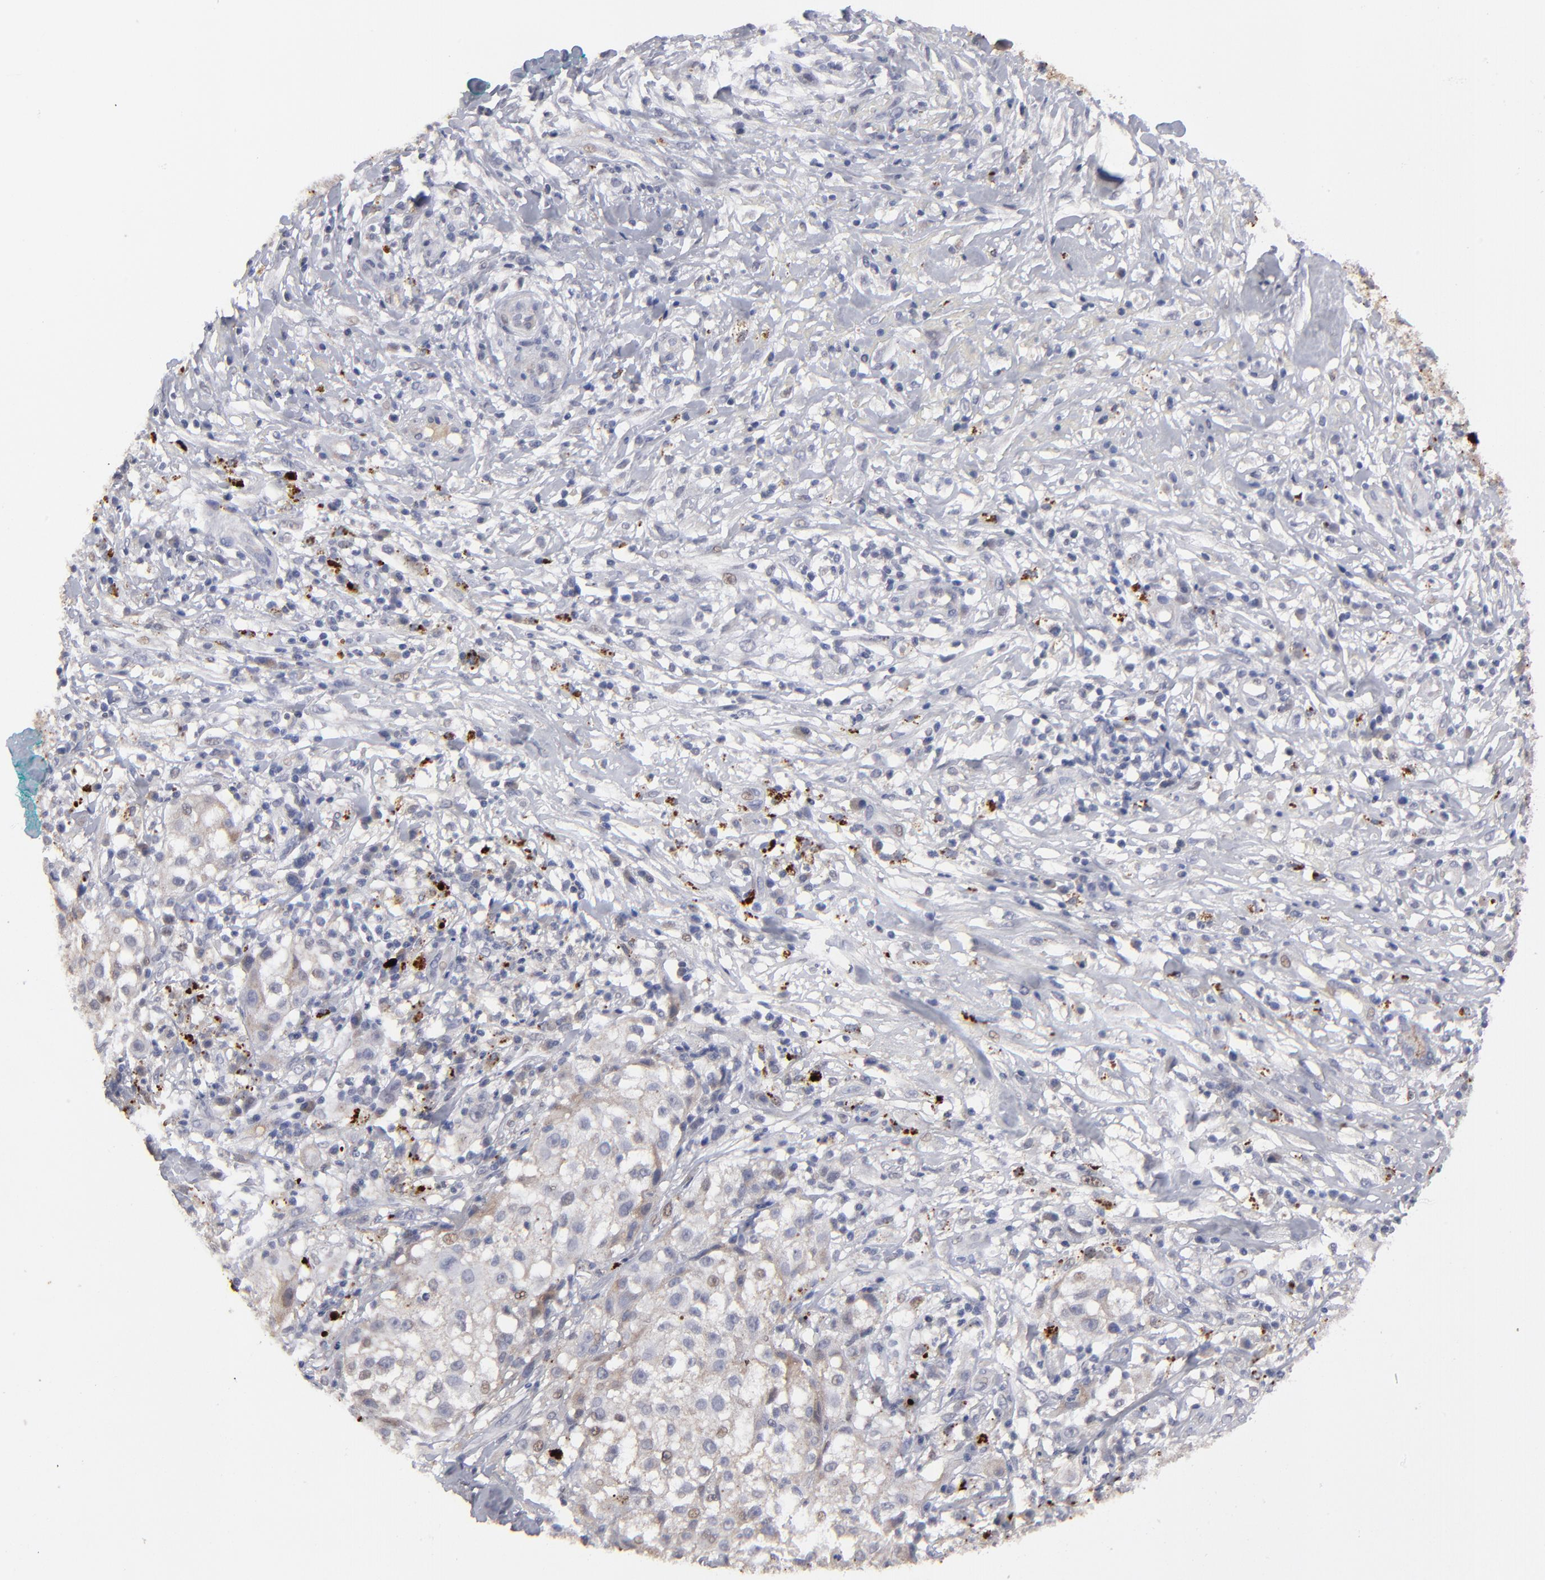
{"staining": {"intensity": "weak", "quantity": "<25%", "location": "cytoplasmic/membranous"}, "tissue": "melanoma", "cell_type": "Tumor cells", "image_type": "cancer", "snomed": [{"axis": "morphology", "description": "Necrosis, NOS"}, {"axis": "morphology", "description": "Malignant melanoma, NOS"}, {"axis": "topography", "description": "Skin"}], "caption": "High magnification brightfield microscopy of malignant melanoma stained with DAB (brown) and counterstained with hematoxylin (blue): tumor cells show no significant expression.", "gene": "GPM6B", "patient": {"sex": "female", "age": 87}}